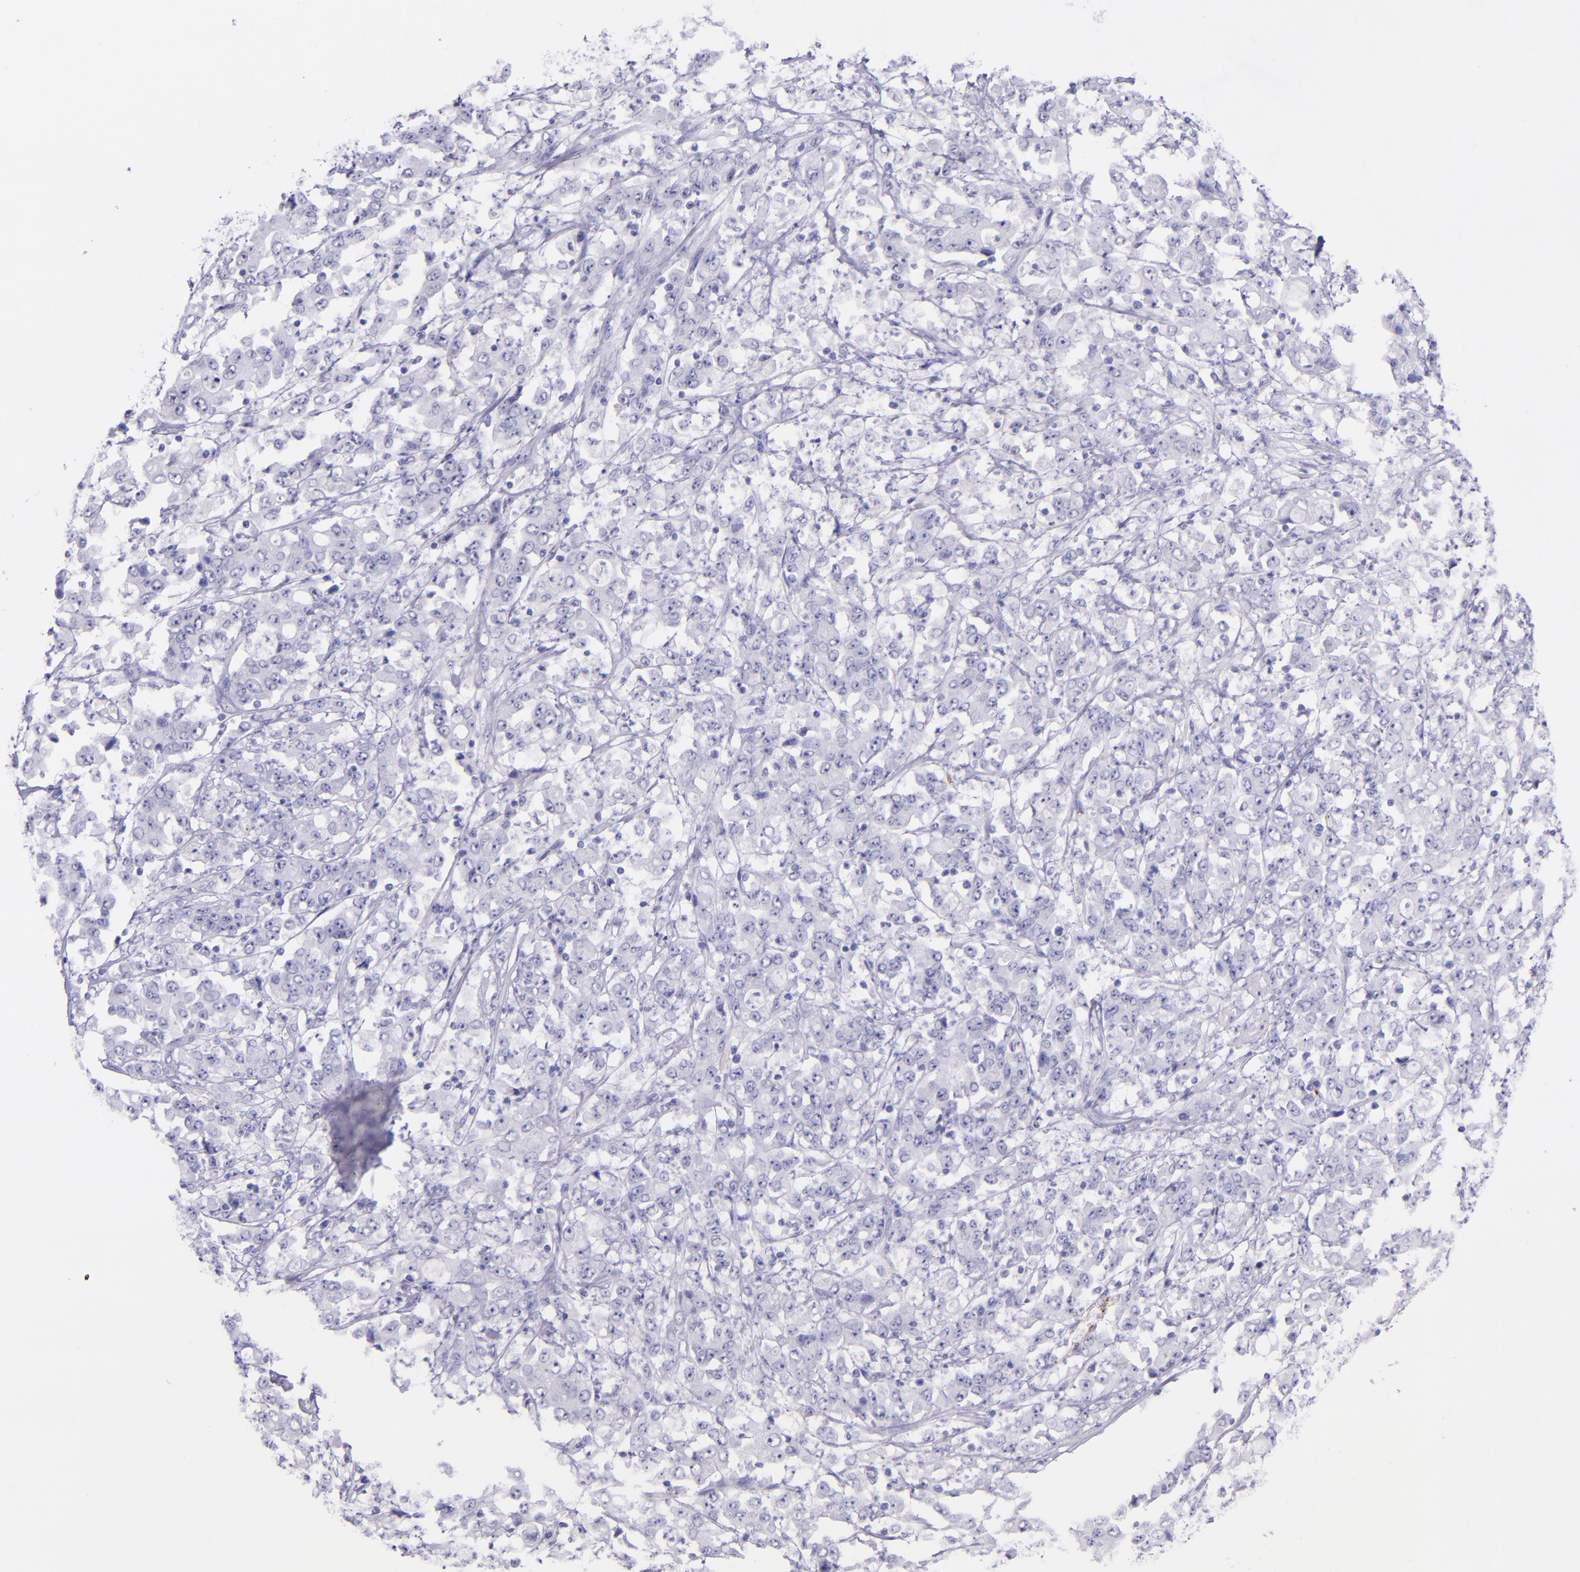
{"staining": {"intensity": "negative", "quantity": "none", "location": "none"}, "tissue": "stomach cancer", "cell_type": "Tumor cells", "image_type": "cancer", "snomed": [{"axis": "morphology", "description": "Adenocarcinoma, NOS"}, {"axis": "topography", "description": "Stomach, lower"}], "caption": "Immunohistochemical staining of human stomach cancer displays no significant expression in tumor cells.", "gene": "SELE", "patient": {"sex": "female", "age": 71}}